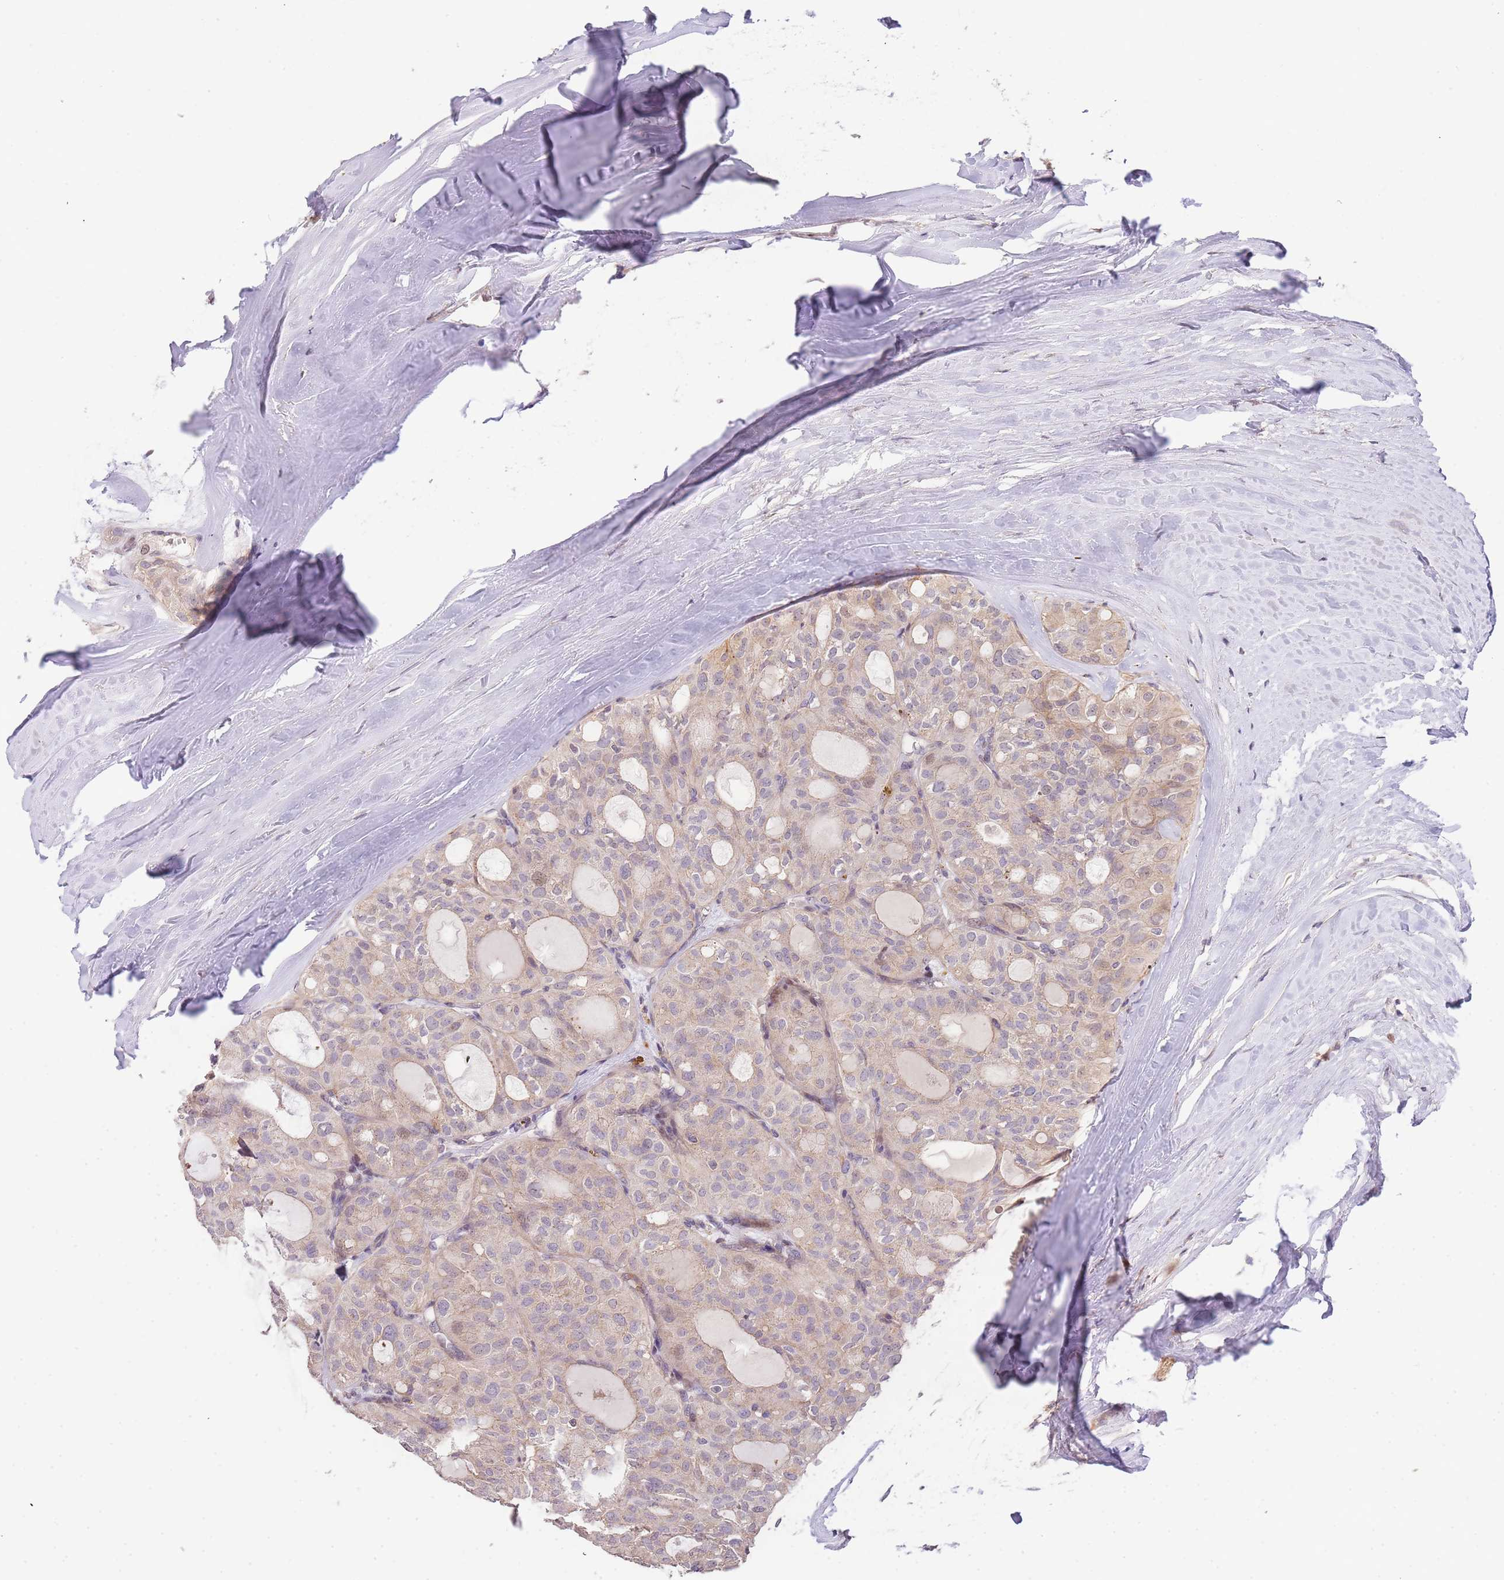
{"staining": {"intensity": "weak", "quantity": "<25%", "location": "cytoplasmic/membranous"}, "tissue": "thyroid cancer", "cell_type": "Tumor cells", "image_type": "cancer", "snomed": [{"axis": "morphology", "description": "Follicular adenoma carcinoma, NOS"}, {"axis": "topography", "description": "Thyroid gland"}], "caption": "DAB (3,3'-diaminobenzidine) immunohistochemical staining of human thyroid cancer (follicular adenoma carcinoma) exhibits no significant staining in tumor cells. (DAB immunohistochemistry visualized using brightfield microscopy, high magnification).", "gene": "SLC16A4", "patient": {"sex": "male", "age": 75}}